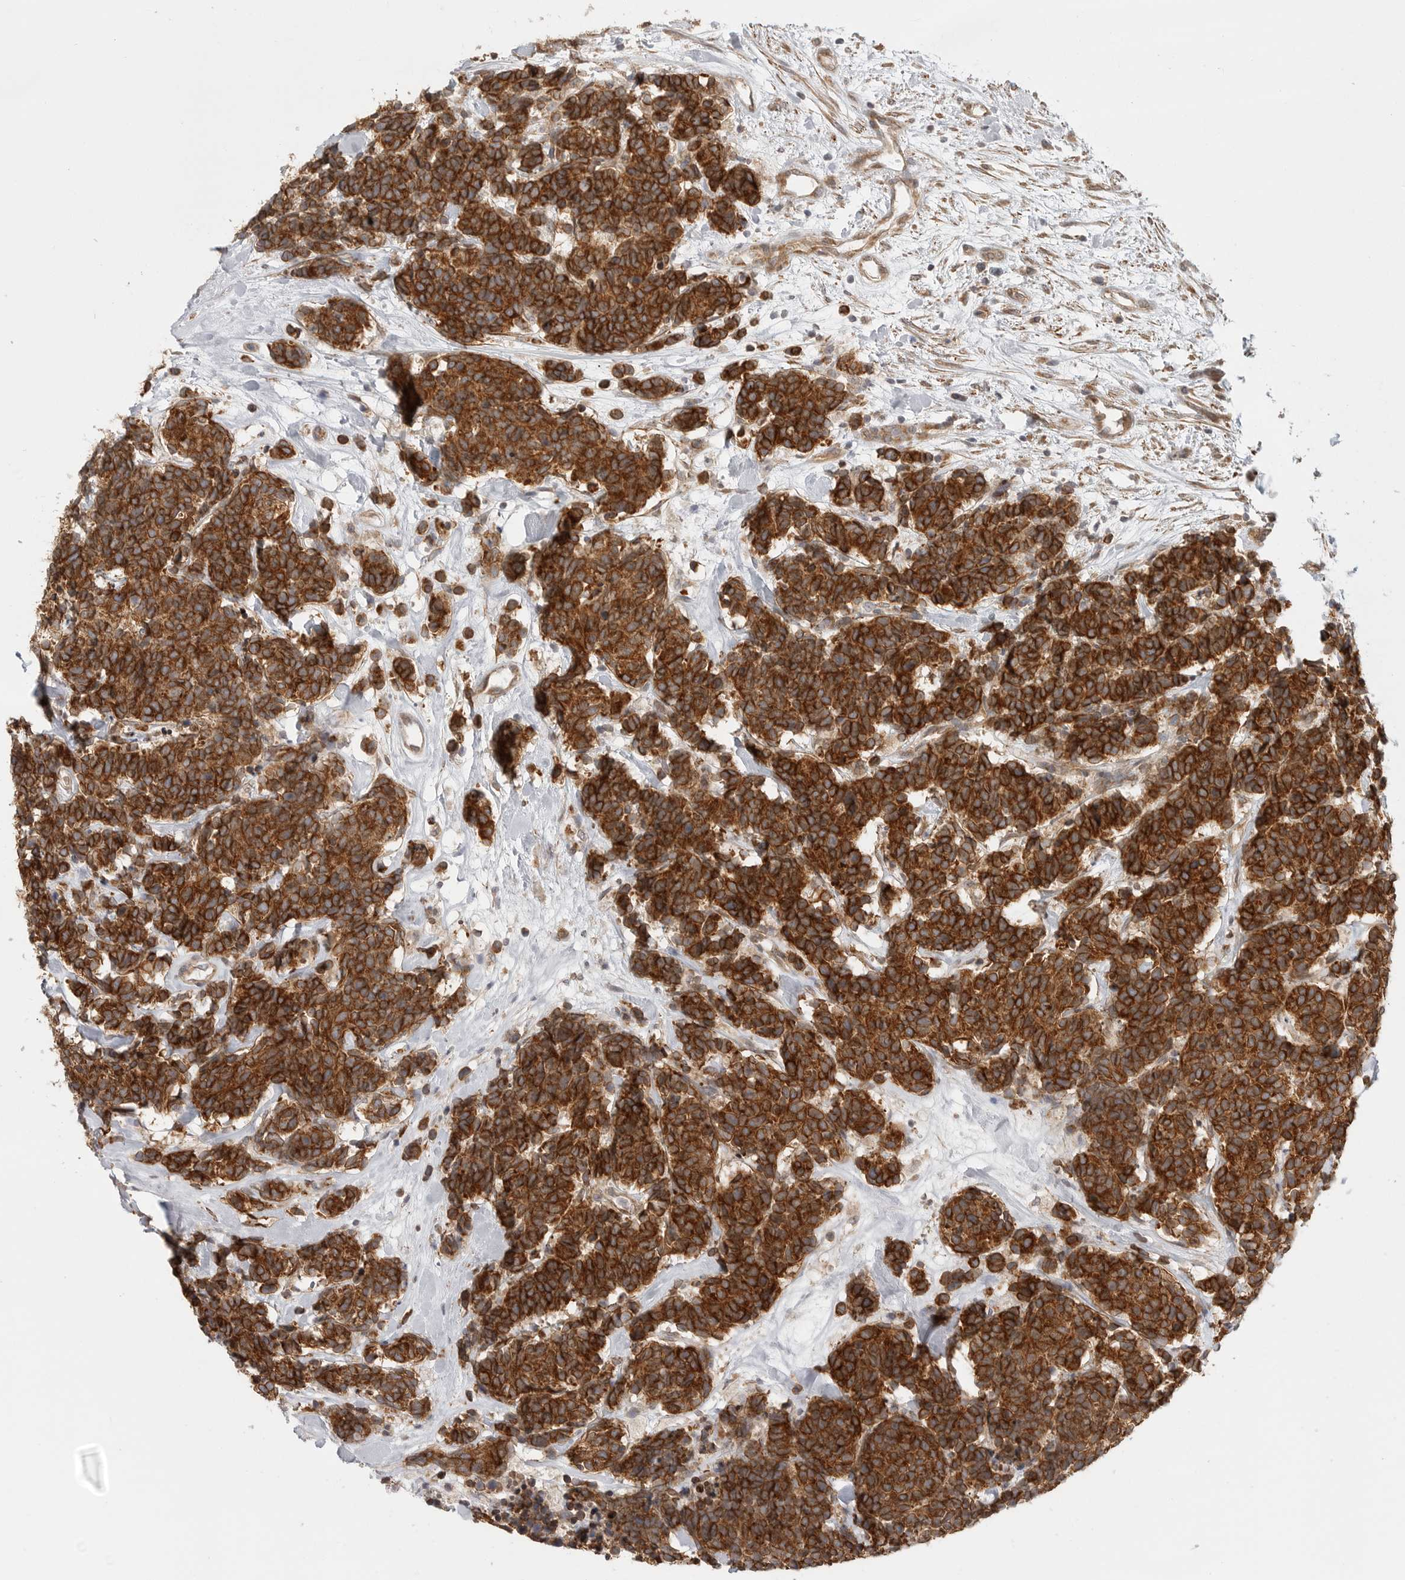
{"staining": {"intensity": "strong", "quantity": ">75%", "location": "cytoplasmic/membranous"}, "tissue": "carcinoid", "cell_type": "Tumor cells", "image_type": "cancer", "snomed": [{"axis": "morphology", "description": "Carcinoma, NOS"}, {"axis": "morphology", "description": "Carcinoid, malignant, NOS"}, {"axis": "topography", "description": "Urinary bladder"}], "caption": "A histopathology image of human carcinoid stained for a protein demonstrates strong cytoplasmic/membranous brown staining in tumor cells.", "gene": "CERS2", "patient": {"sex": "male", "age": 57}}